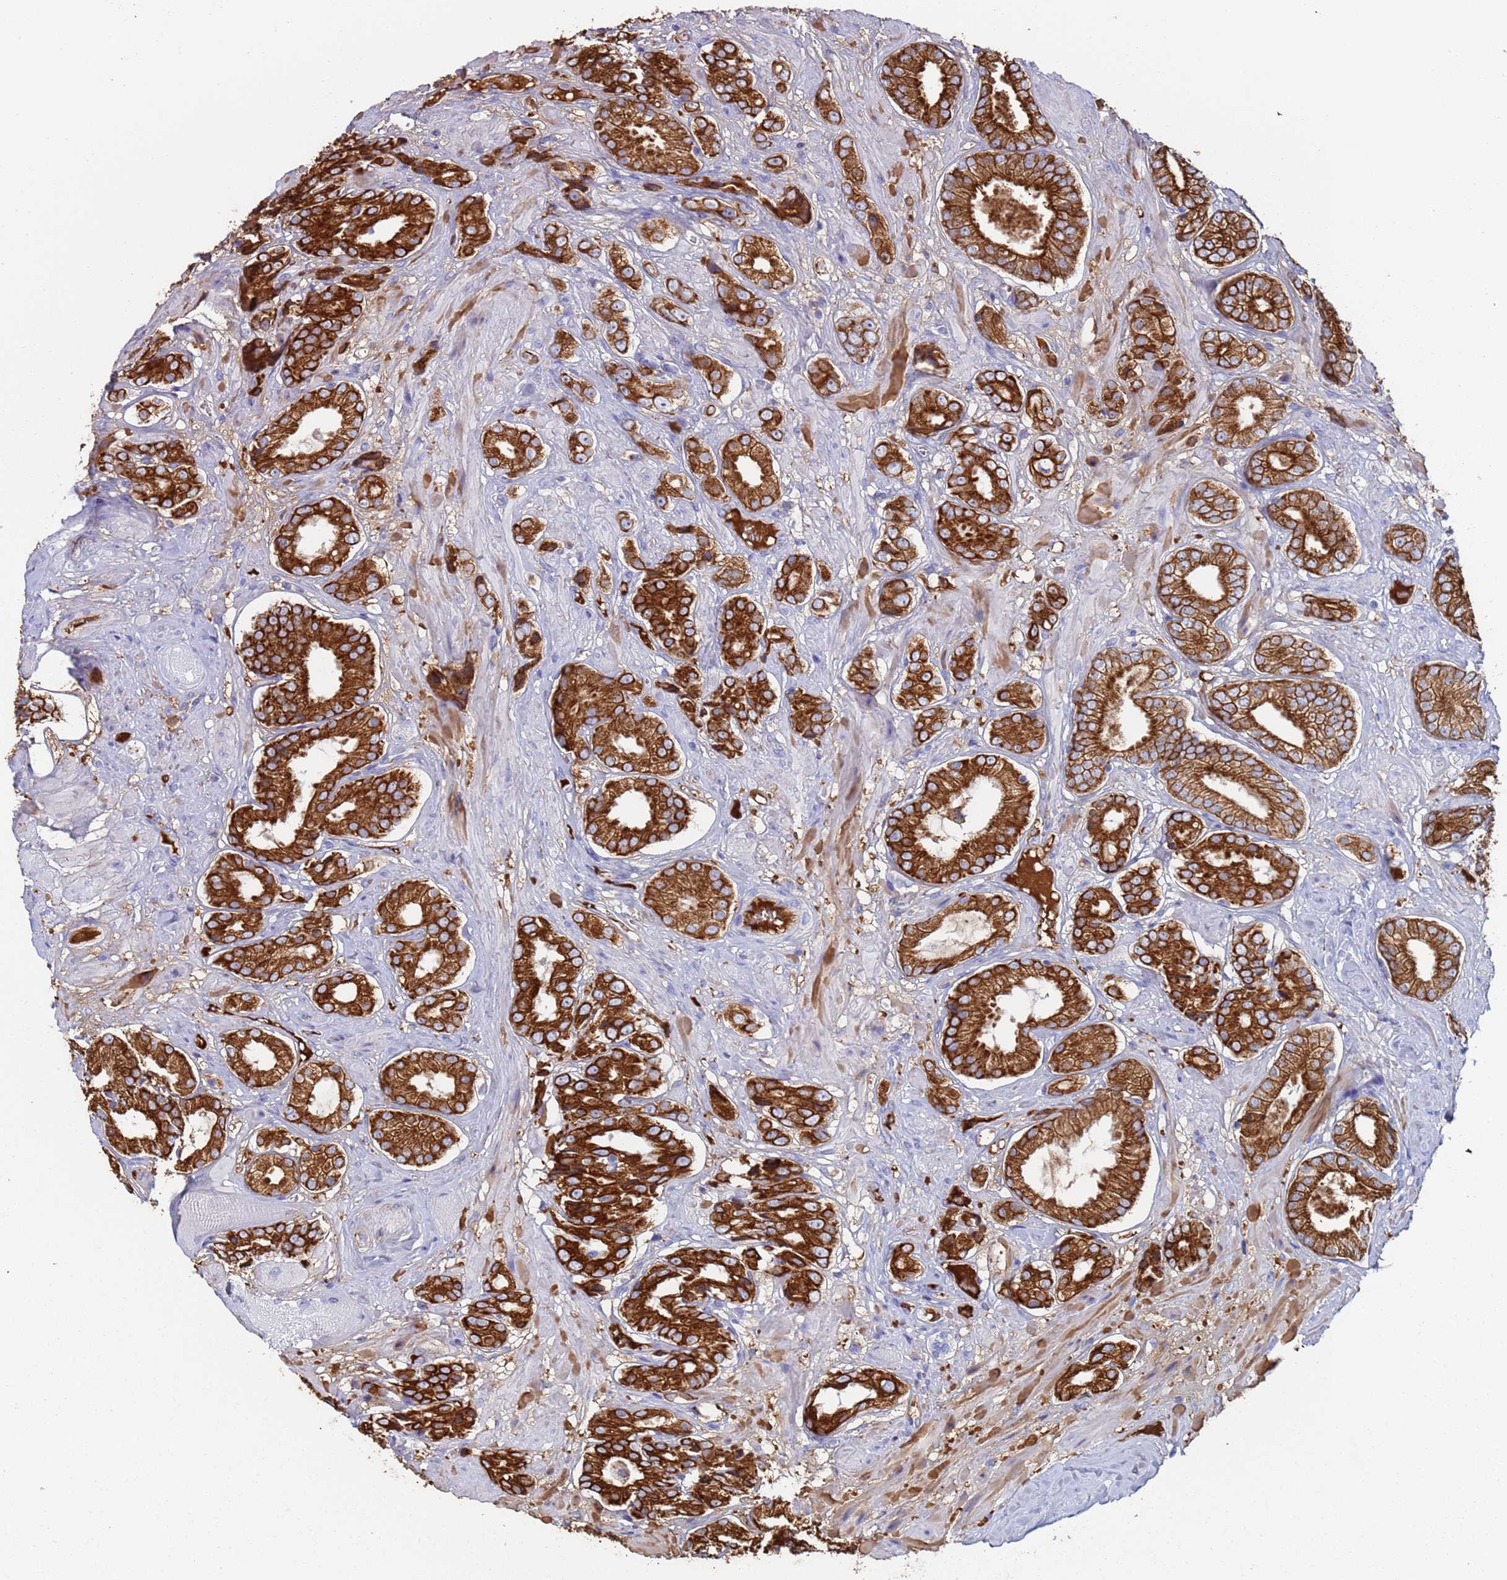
{"staining": {"intensity": "strong", "quantity": ">75%", "location": "cytoplasmic/membranous"}, "tissue": "prostate cancer", "cell_type": "Tumor cells", "image_type": "cancer", "snomed": [{"axis": "morphology", "description": "Adenocarcinoma, High grade"}, {"axis": "topography", "description": "Prostate and seminal vesicle, NOS"}], "caption": "Protein staining by IHC reveals strong cytoplasmic/membranous staining in approximately >75% of tumor cells in prostate adenocarcinoma (high-grade).", "gene": "CYSLTR2", "patient": {"sex": "male", "age": 64}}